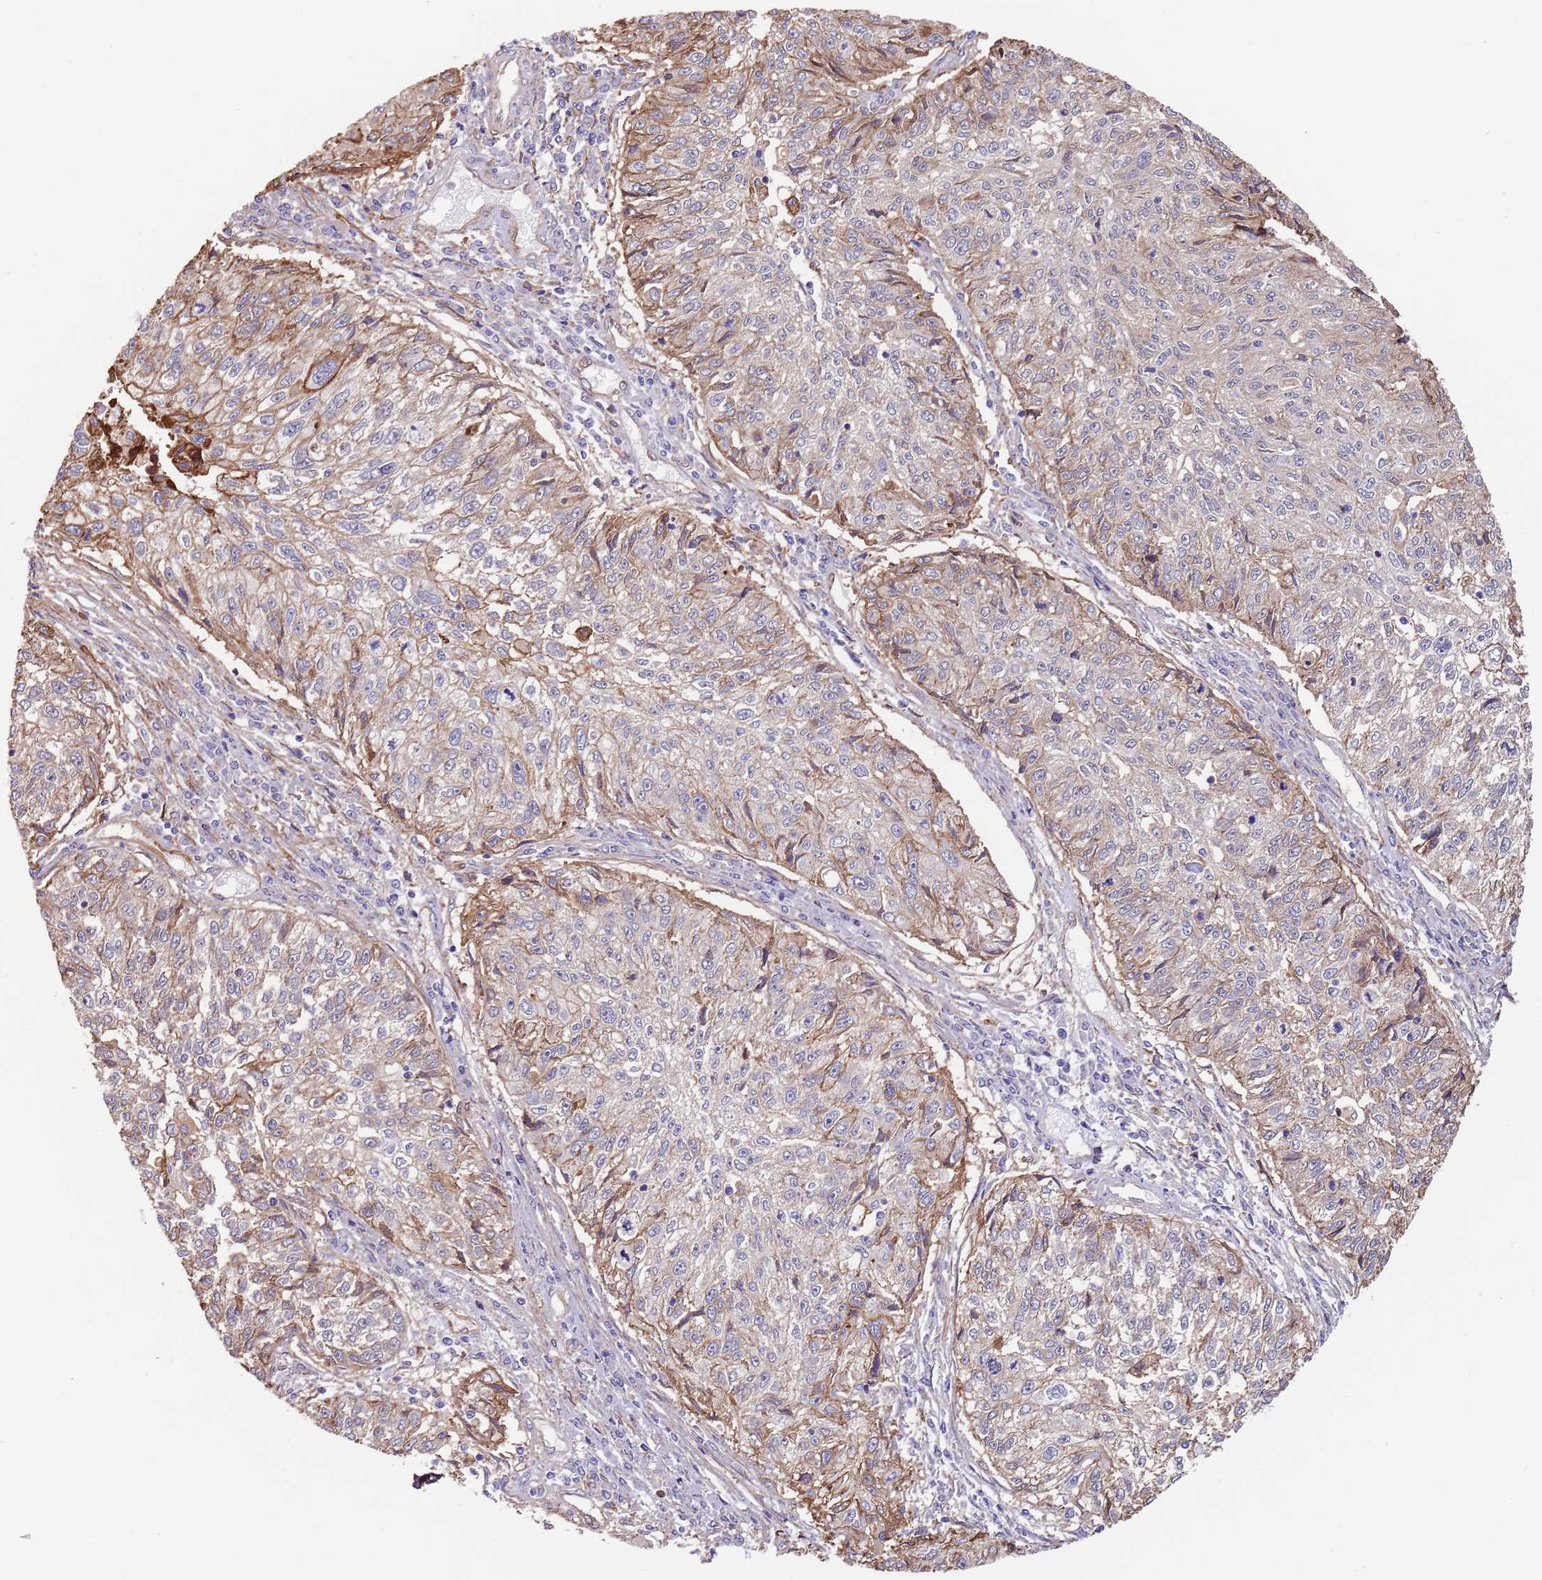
{"staining": {"intensity": "moderate", "quantity": "25%-75%", "location": "cytoplasmic/membranous"}, "tissue": "cervical cancer", "cell_type": "Tumor cells", "image_type": "cancer", "snomed": [{"axis": "morphology", "description": "Squamous cell carcinoma, NOS"}, {"axis": "topography", "description": "Cervix"}], "caption": "Immunohistochemistry (IHC) photomicrograph of cervical cancer (squamous cell carcinoma) stained for a protein (brown), which reveals medium levels of moderate cytoplasmic/membranous staining in about 25%-75% of tumor cells.", "gene": "BPNT1", "patient": {"sex": "female", "age": 57}}